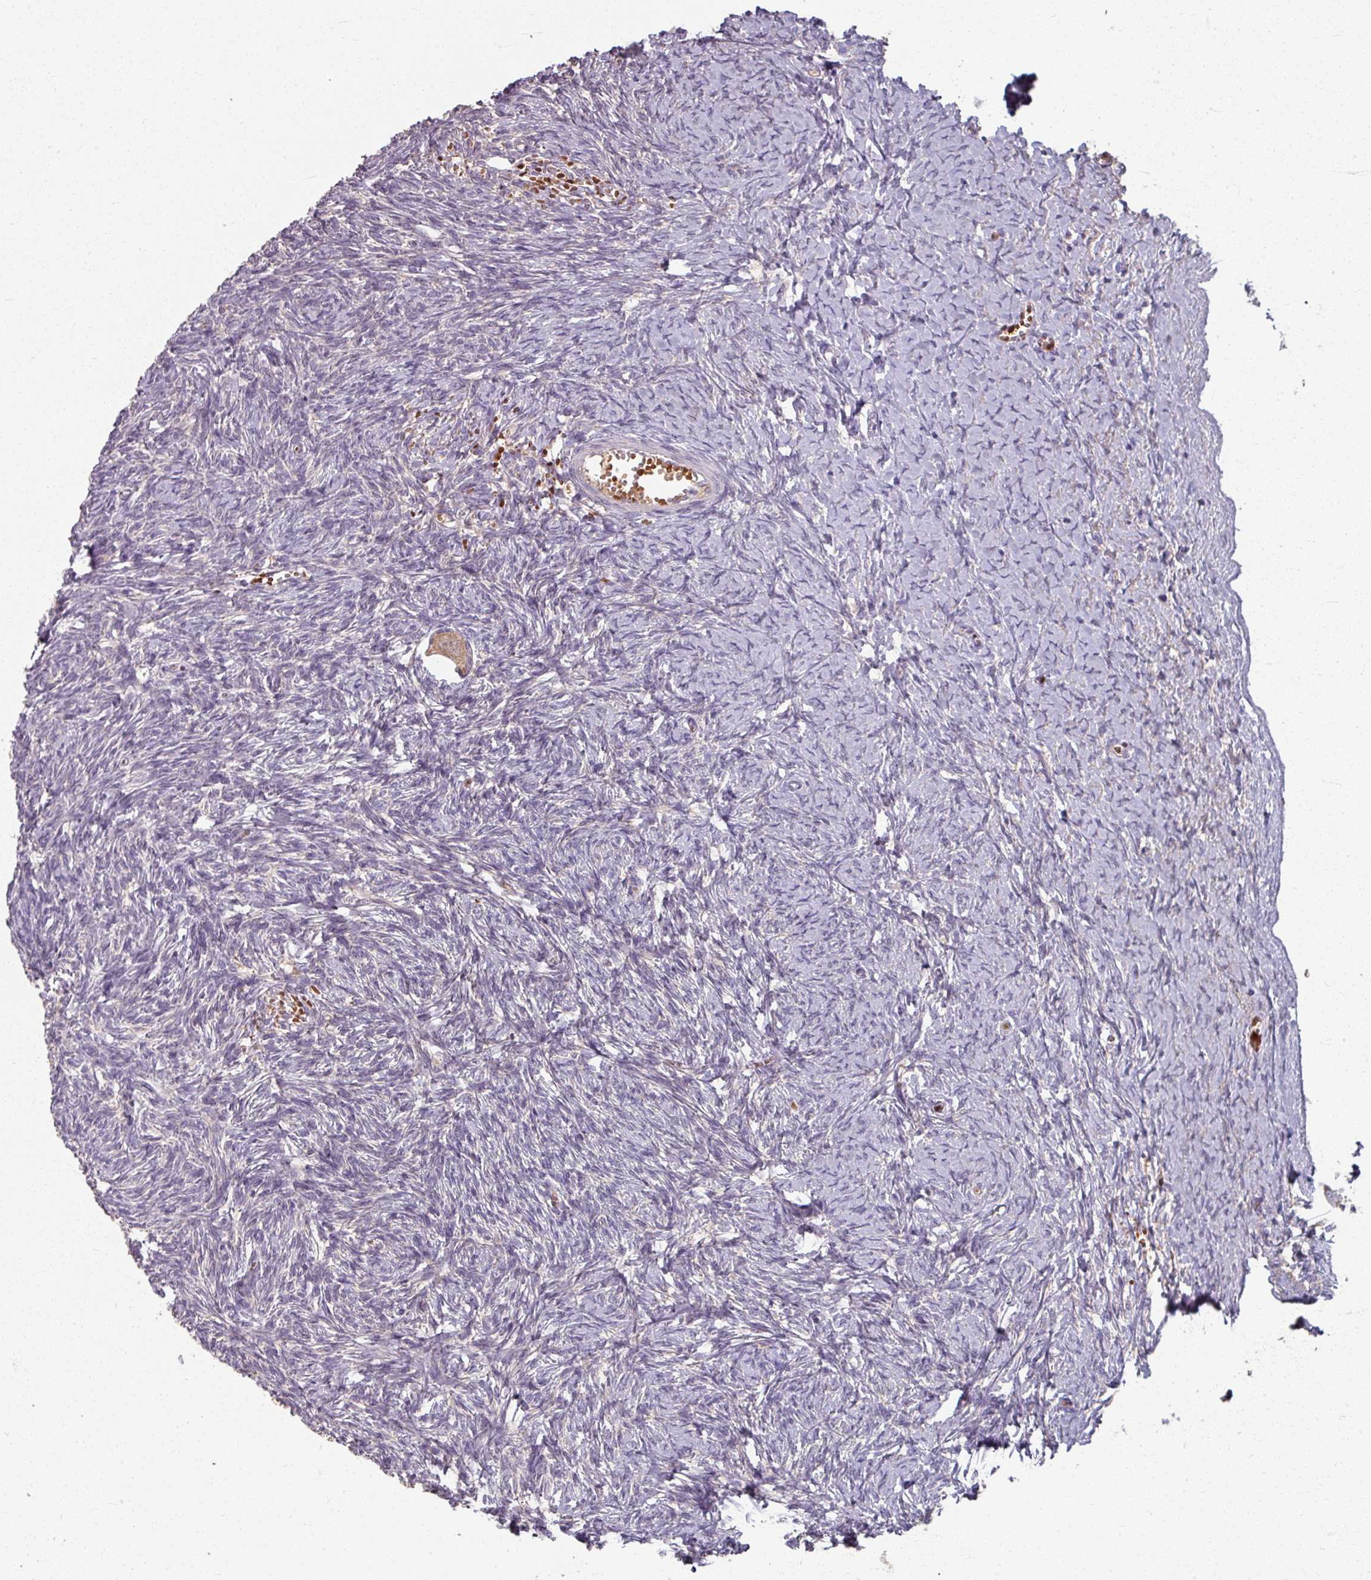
{"staining": {"intensity": "moderate", "quantity": ">75%", "location": "cytoplasmic/membranous"}, "tissue": "ovary", "cell_type": "Follicle cells", "image_type": "normal", "snomed": [{"axis": "morphology", "description": "Normal tissue, NOS"}, {"axis": "topography", "description": "Ovary"}], "caption": "Follicle cells show medium levels of moderate cytoplasmic/membranous expression in approximately >75% of cells in normal ovary. (DAB (3,3'-diaminobenzidine) = brown stain, brightfield microscopy at high magnification).", "gene": "KMT5C", "patient": {"sex": "female", "age": 39}}